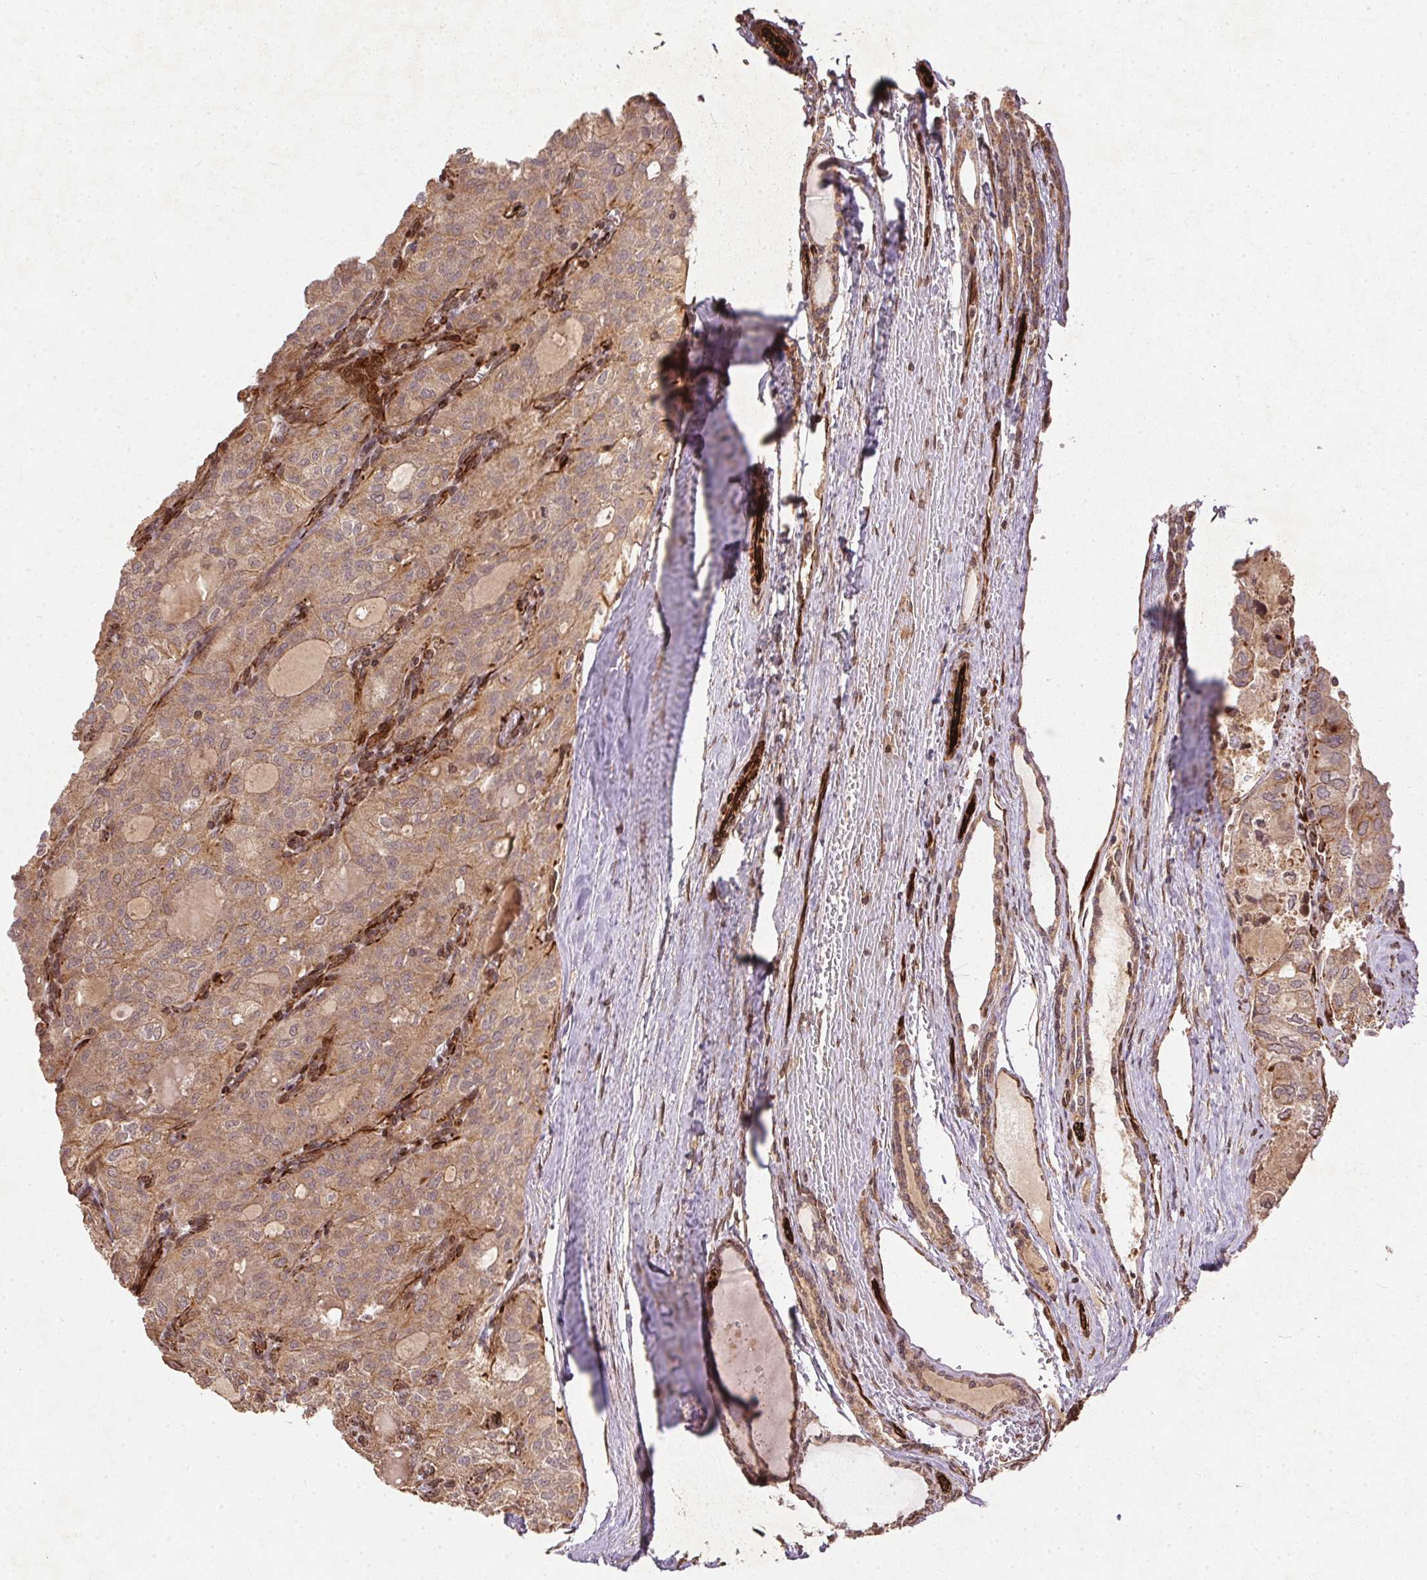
{"staining": {"intensity": "weak", "quantity": ">75%", "location": "cytoplasmic/membranous"}, "tissue": "thyroid cancer", "cell_type": "Tumor cells", "image_type": "cancer", "snomed": [{"axis": "morphology", "description": "Follicular adenoma carcinoma, NOS"}, {"axis": "topography", "description": "Thyroid gland"}], "caption": "IHC image of human follicular adenoma carcinoma (thyroid) stained for a protein (brown), which demonstrates low levels of weak cytoplasmic/membranous positivity in approximately >75% of tumor cells.", "gene": "SPRED2", "patient": {"sex": "male", "age": 75}}